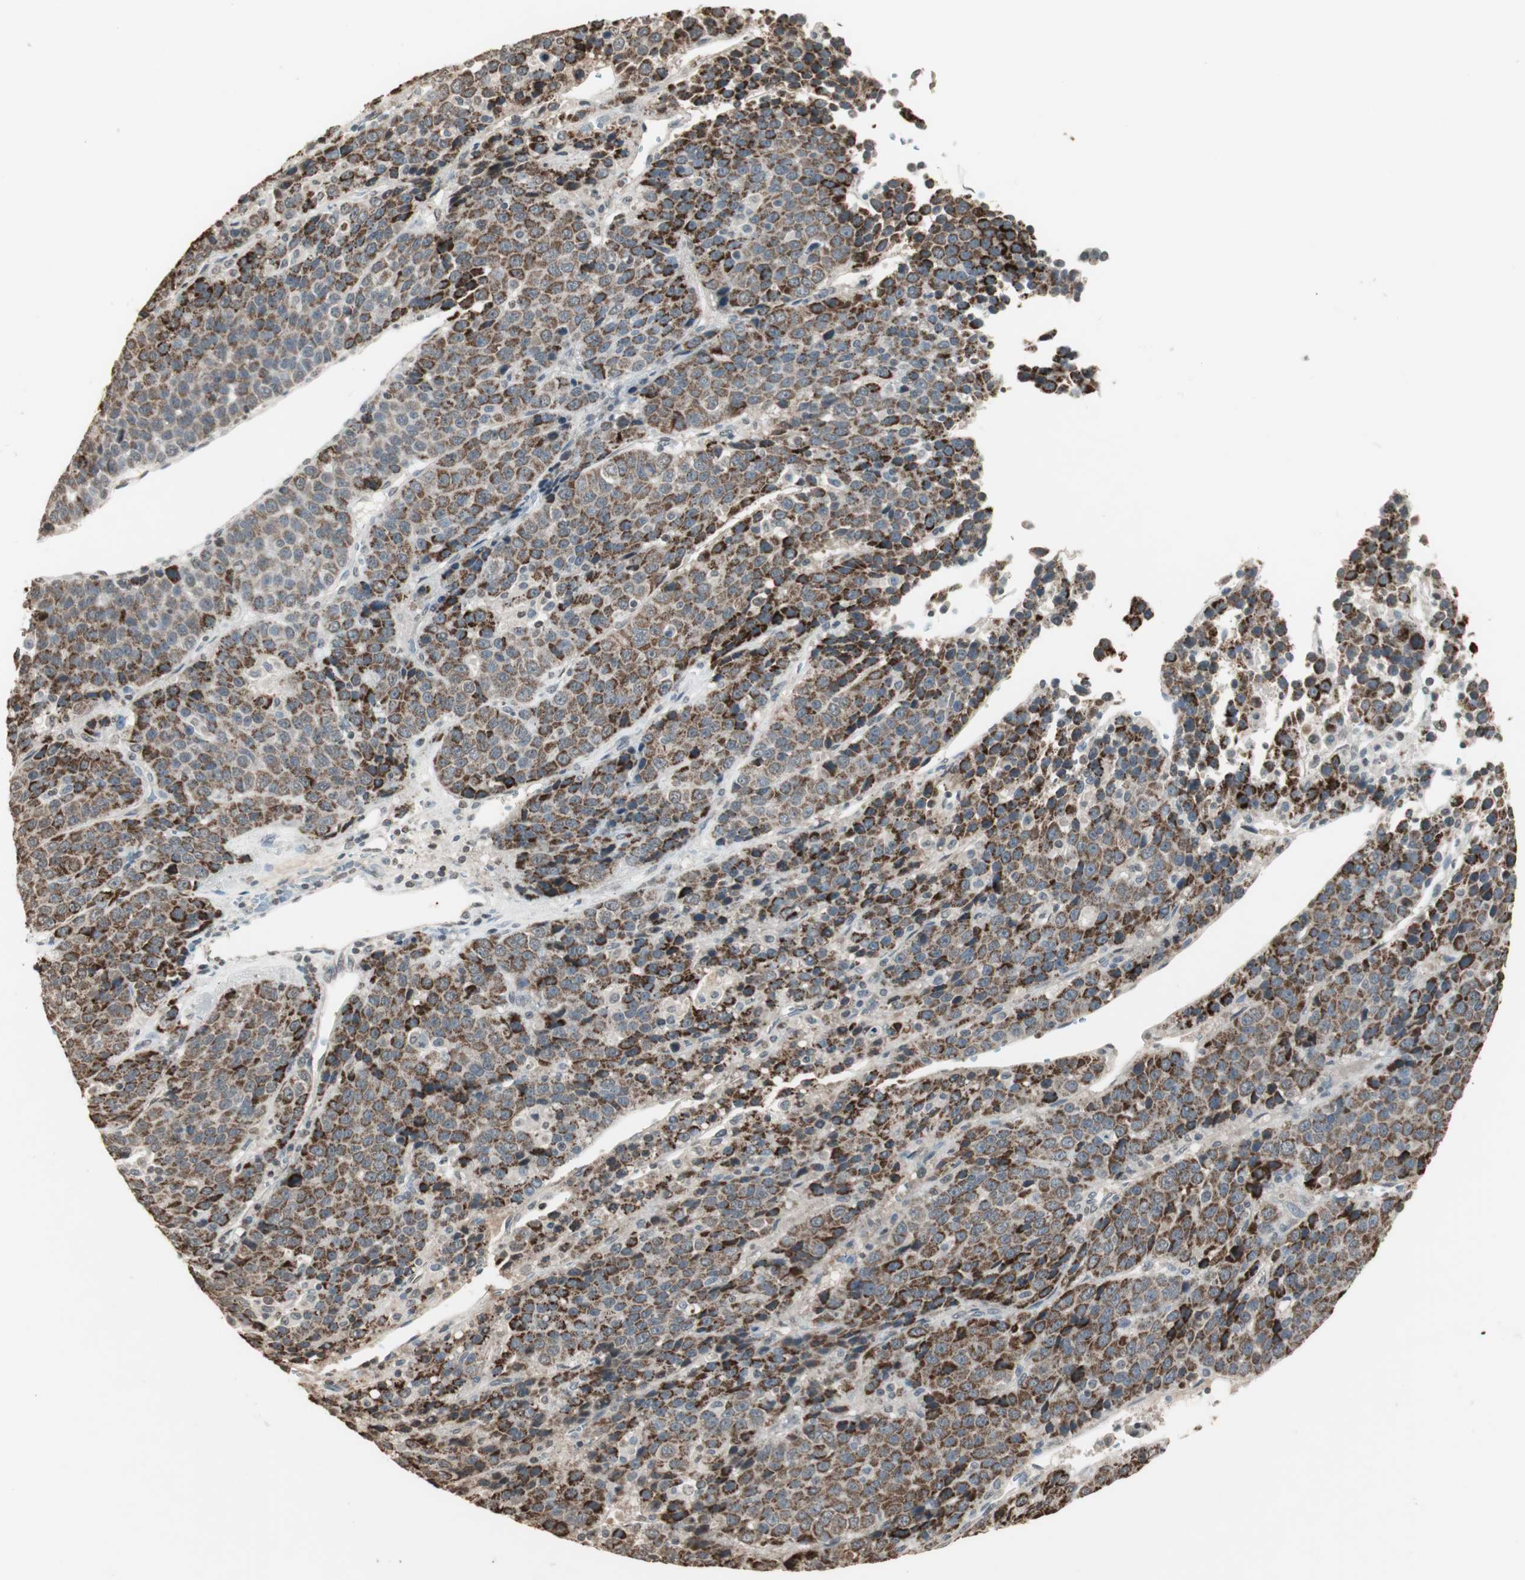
{"staining": {"intensity": "moderate", "quantity": ">75%", "location": "cytoplasmic/membranous"}, "tissue": "liver cancer", "cell_type": "Tumor cells", "image_type": "cancer", "snomed": [{"axis": "morphology", "description": "Carcinoma, Hepatocellular, NOS"}, {"axis": "topography", "description": "Liver"}], "caption": "Hepatocellular carcinoma (liver) stained with a brown dye displays moderate cytoplasmic/membranous positive positivity in about >75% of tumor cells.", "gene": "PRELID1", "patient": {"sex": "female", "age": 53}}